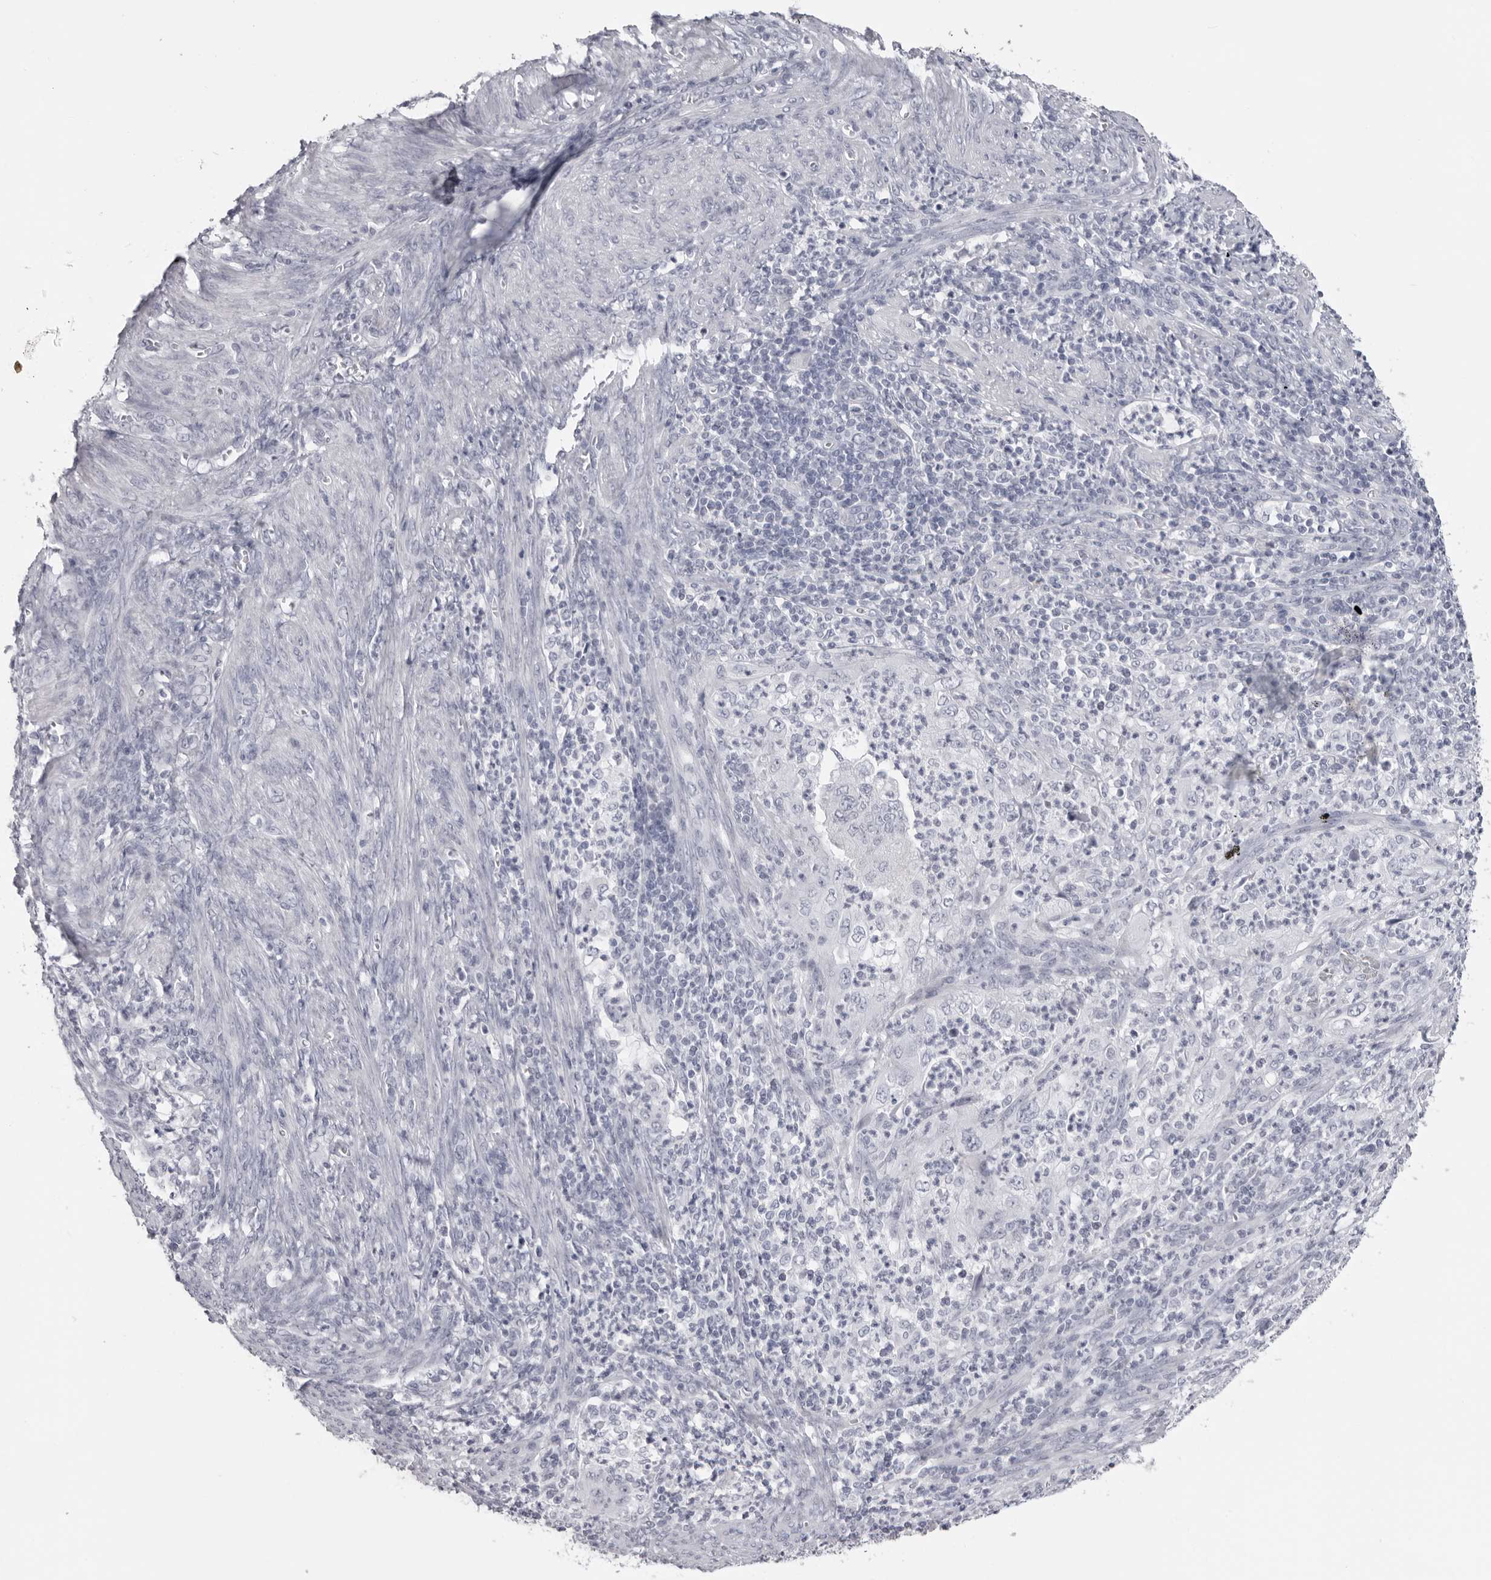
{"staining": {"intensity": "negative", "quantity": "none", "location": "none"}, "tissue": "endometrial cancer", "cell_type": "Tumor cells", "image_type": "cancer", "snomed": [{"axis": "morphology", "description": "Adenocarcinoma, NOS"}, {"axis": "topography", "description": "Endometrium"}], "caption": "An image of human endometrial cancer is negative for staining in tumor cells. Nuclei are stained in blue.", "gene": "DNALI1", "patient": {"sex": "female", "age": 51}}